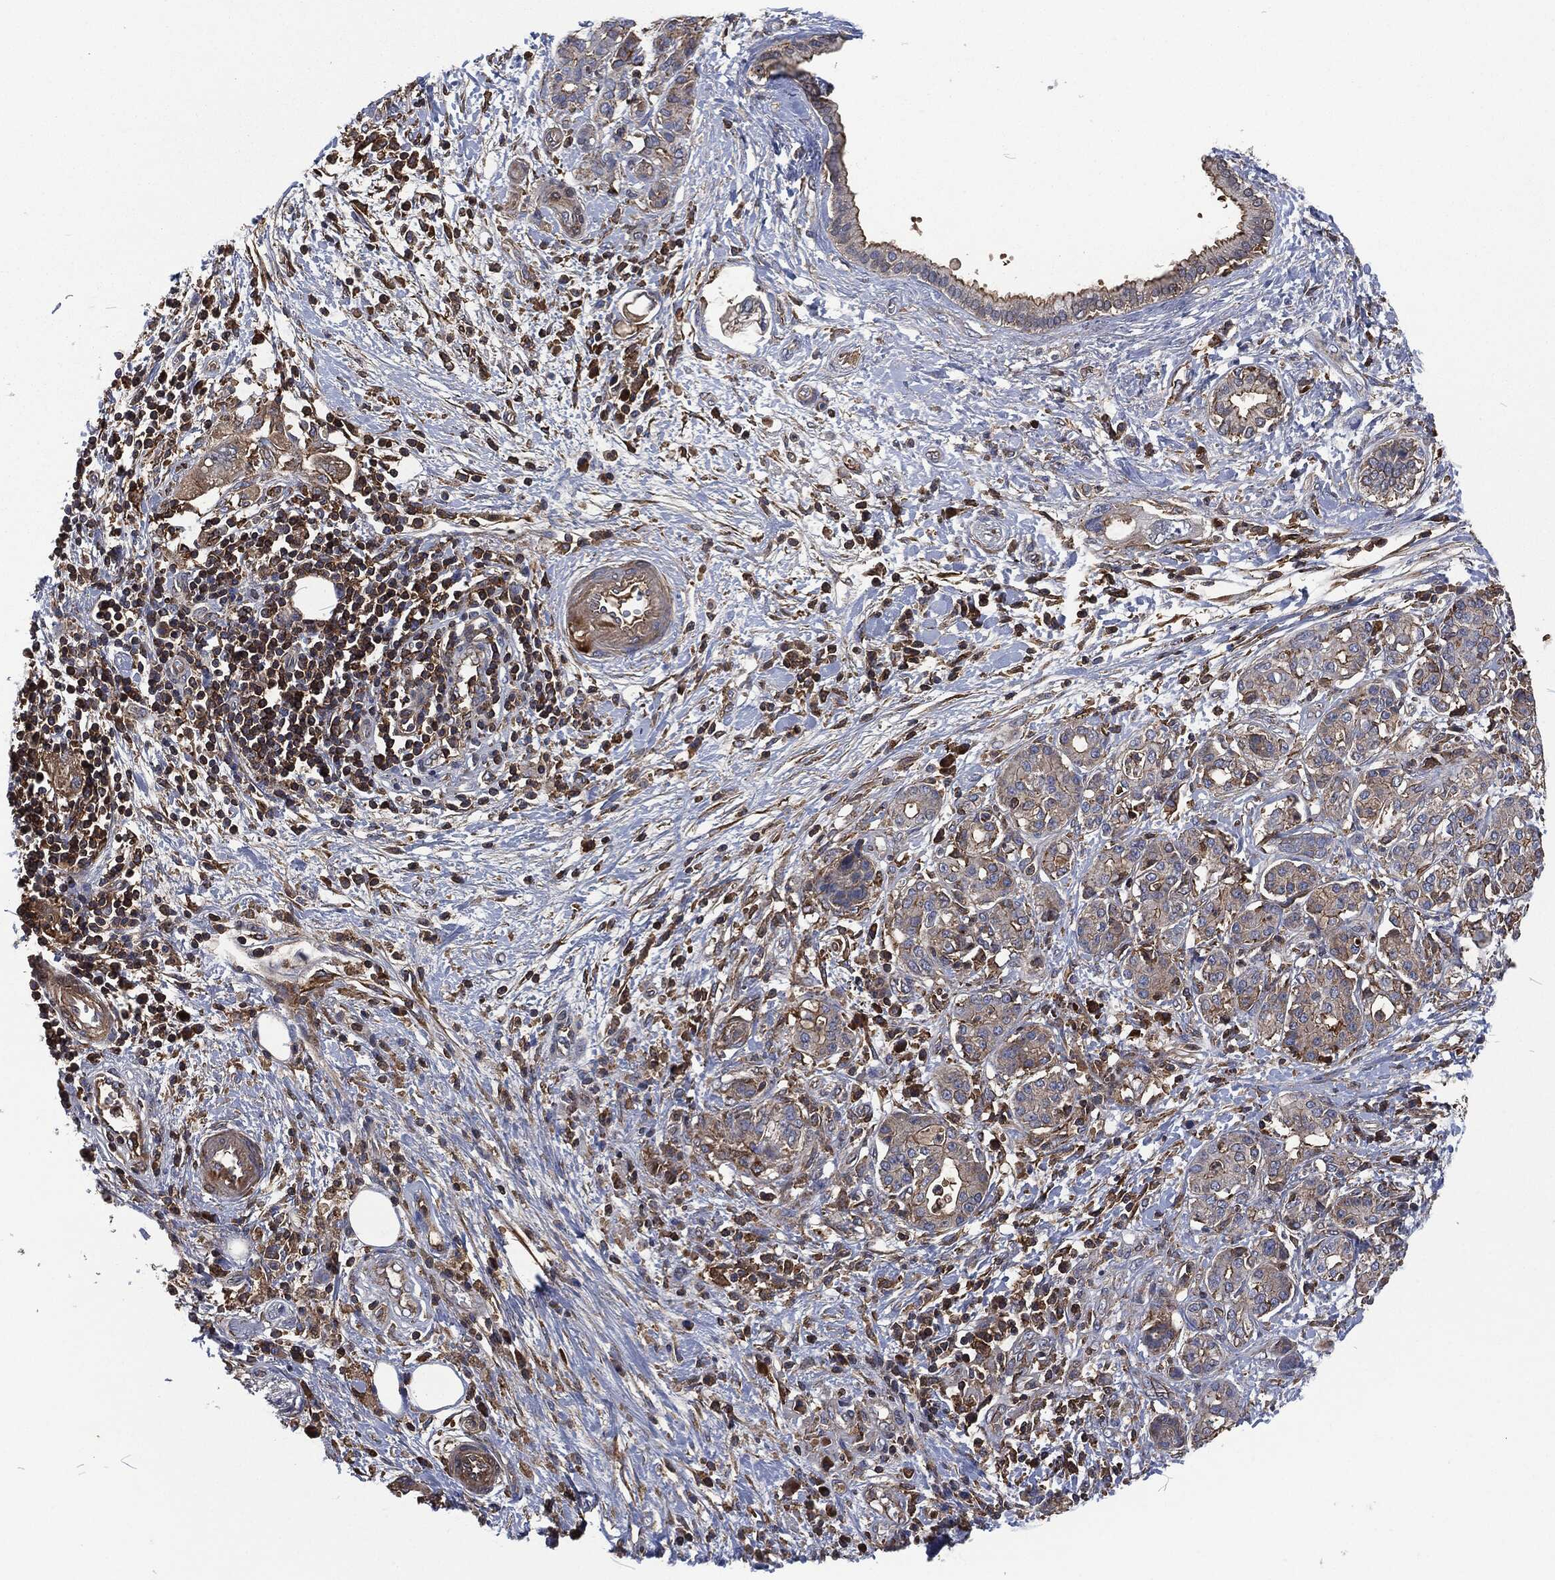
{"staining": {"intensity": "strong", "quantity": "<25%", "location": "cytoplasmic/membranous"}, "tissue": "pancreatic cancer", "cell_type": "Tumor cells", "image_type": "cancer", "snomed": [{"axis": "morphology", "description": "Adenocarcinoma, NOS"}, {"axis": "topography", "description": "Pancreas"}], "caption": "This photomicrograph reveals IHC staining of human adenocarcinoma (pancreatic), with medium strong cytoplasmic/membranous expression in approximately <25% of tumor cells.", "gene": "LGALS9", "patient": {"sex": "female", "age": 73}}